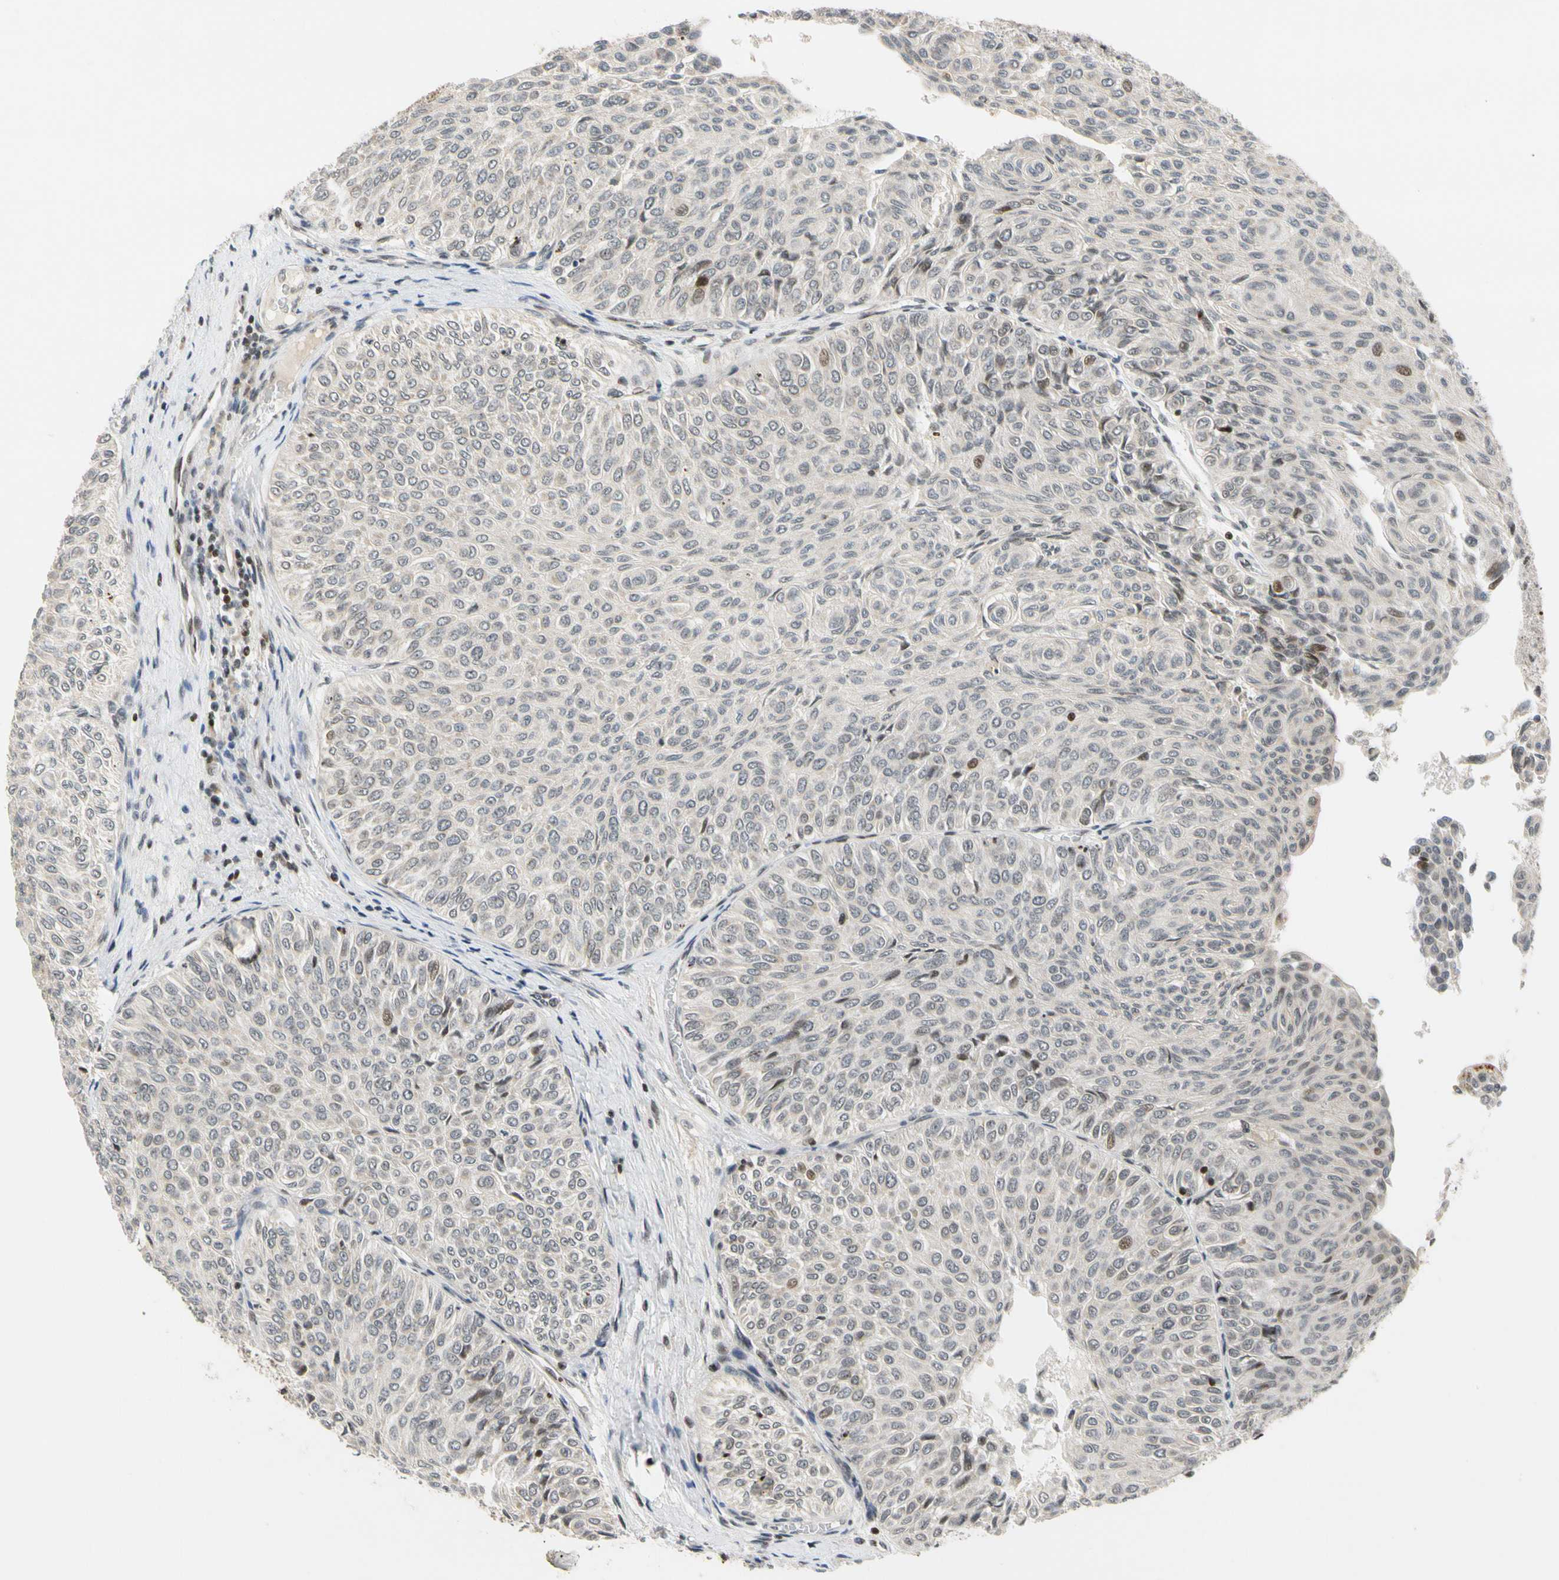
{"staining": {"intensity": "negative", "quantity": "none", "location": "none"}, "tissue": "urothelial cancer", "cell_type": "Tumor cells", "image_type": "cancer", "snomed": [{"axis": "morphology", "description": "Urothelial carcinoma, Low grade"}, {"axis": "topography", "description": "Urinary bladder"}], "caption": "An image of low-grade urothelial carcinoma stained for a protein reveals no brown staining in tumor cells. The staining is performed using DAB brown chromogen with nuclei counter-stained in using hematoxylin.", "gene": "CDK7", "patient": {"sex": "male", "age": 78}}